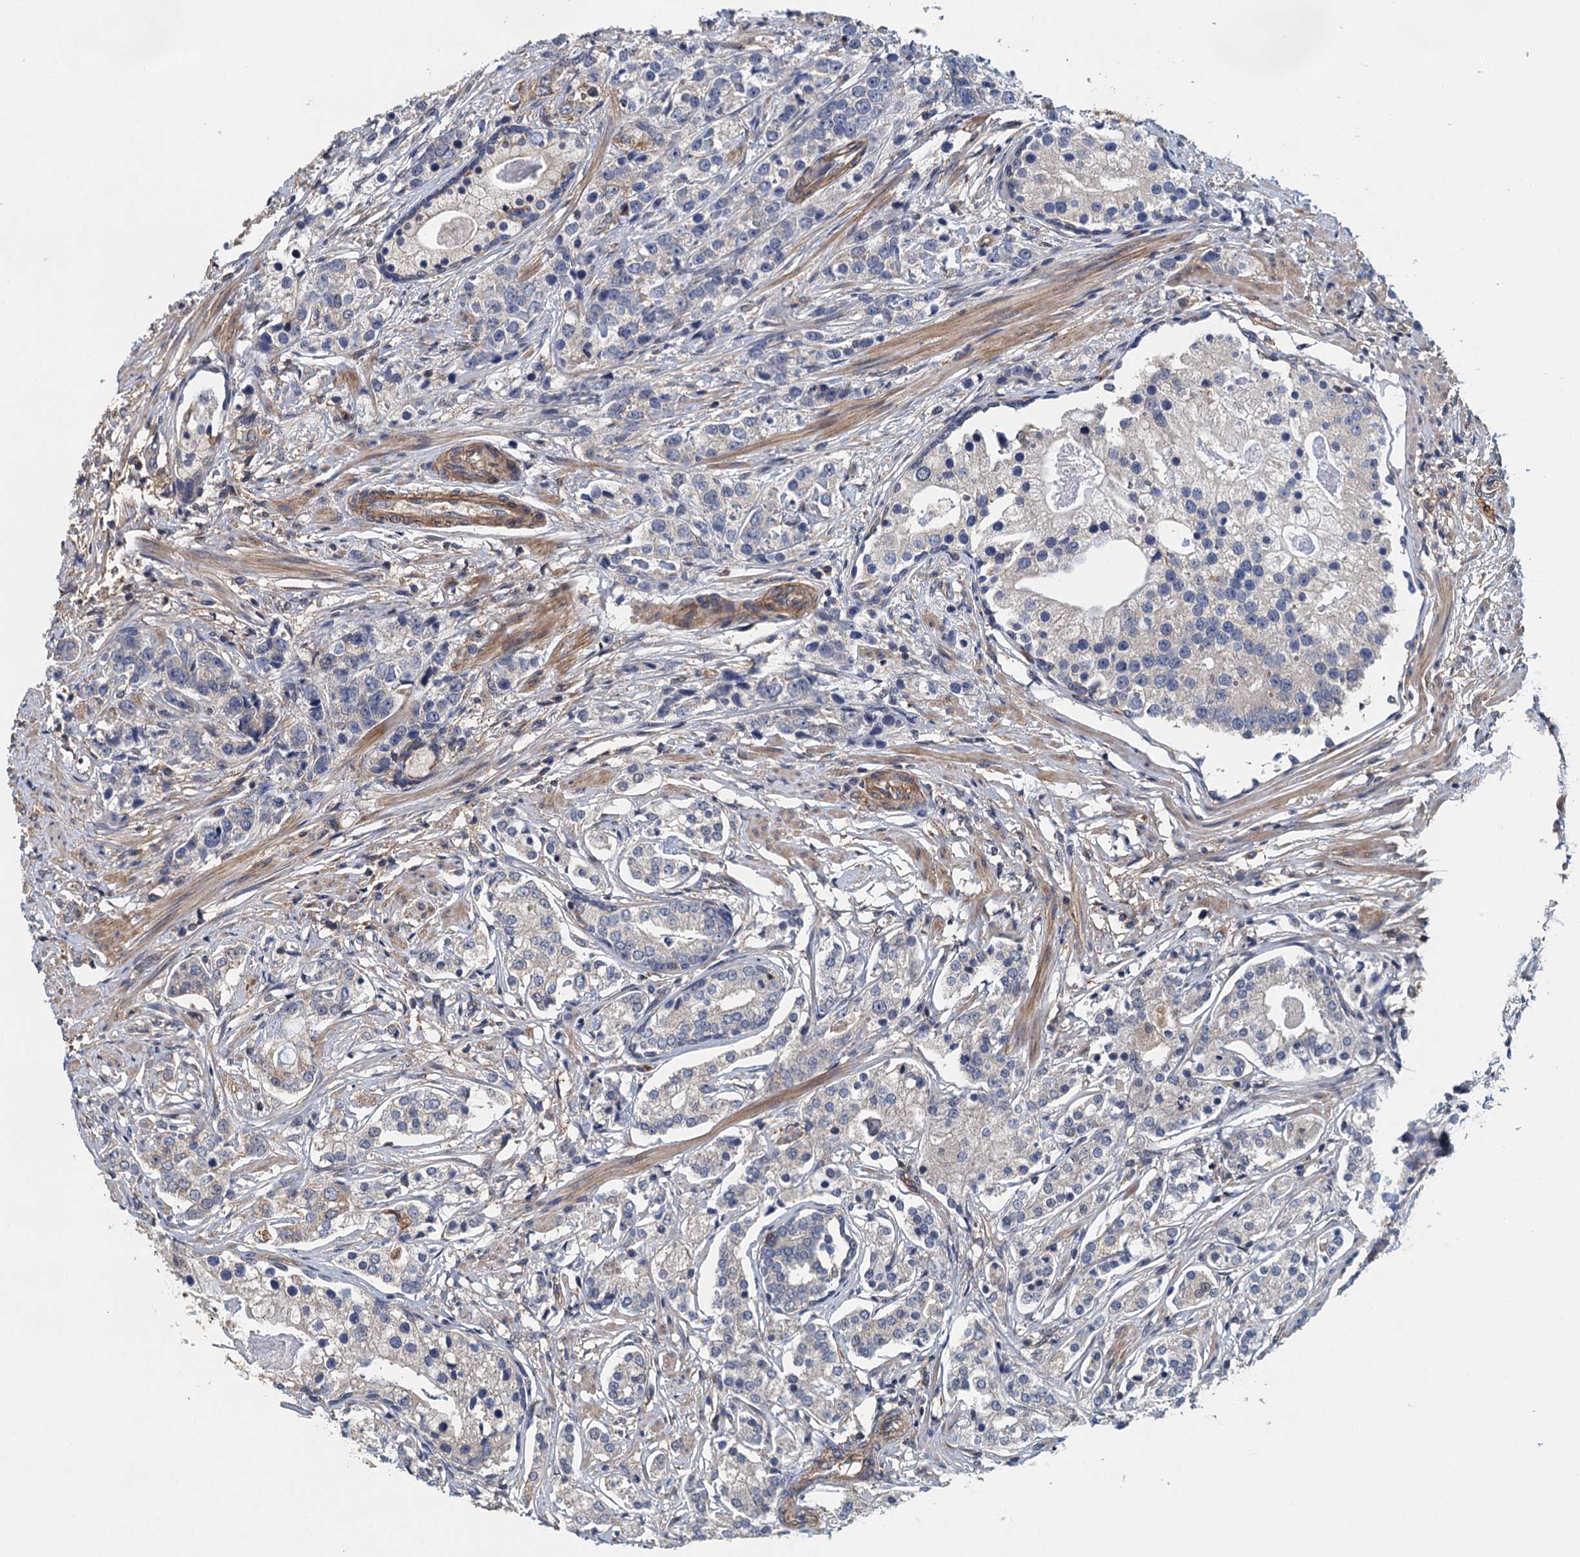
{"staining": {"intensity": "negative", "quantity": "none", "location": "none"}, "tissue": "prostate cancer", "cell_type": "Tumor cells", "image_type": "cancer", "snomed": [{"axis": "morphology", "description": "Adenocarcinoma, High grade"}, {"axis": "topography", "description": "Prostate"}], "caption": "The immunohistochemistry histopathology image has no significant positivity in tumor cells of adenocarcinoma (high-grade) (prostate) tissue. (Brightfield microscopy of DAB (3,3'-diaminobenzidine) immunohistochemistry at high magnification).", "gene": "RSAD2", "patient": {"sex": "male", "age": 69}}